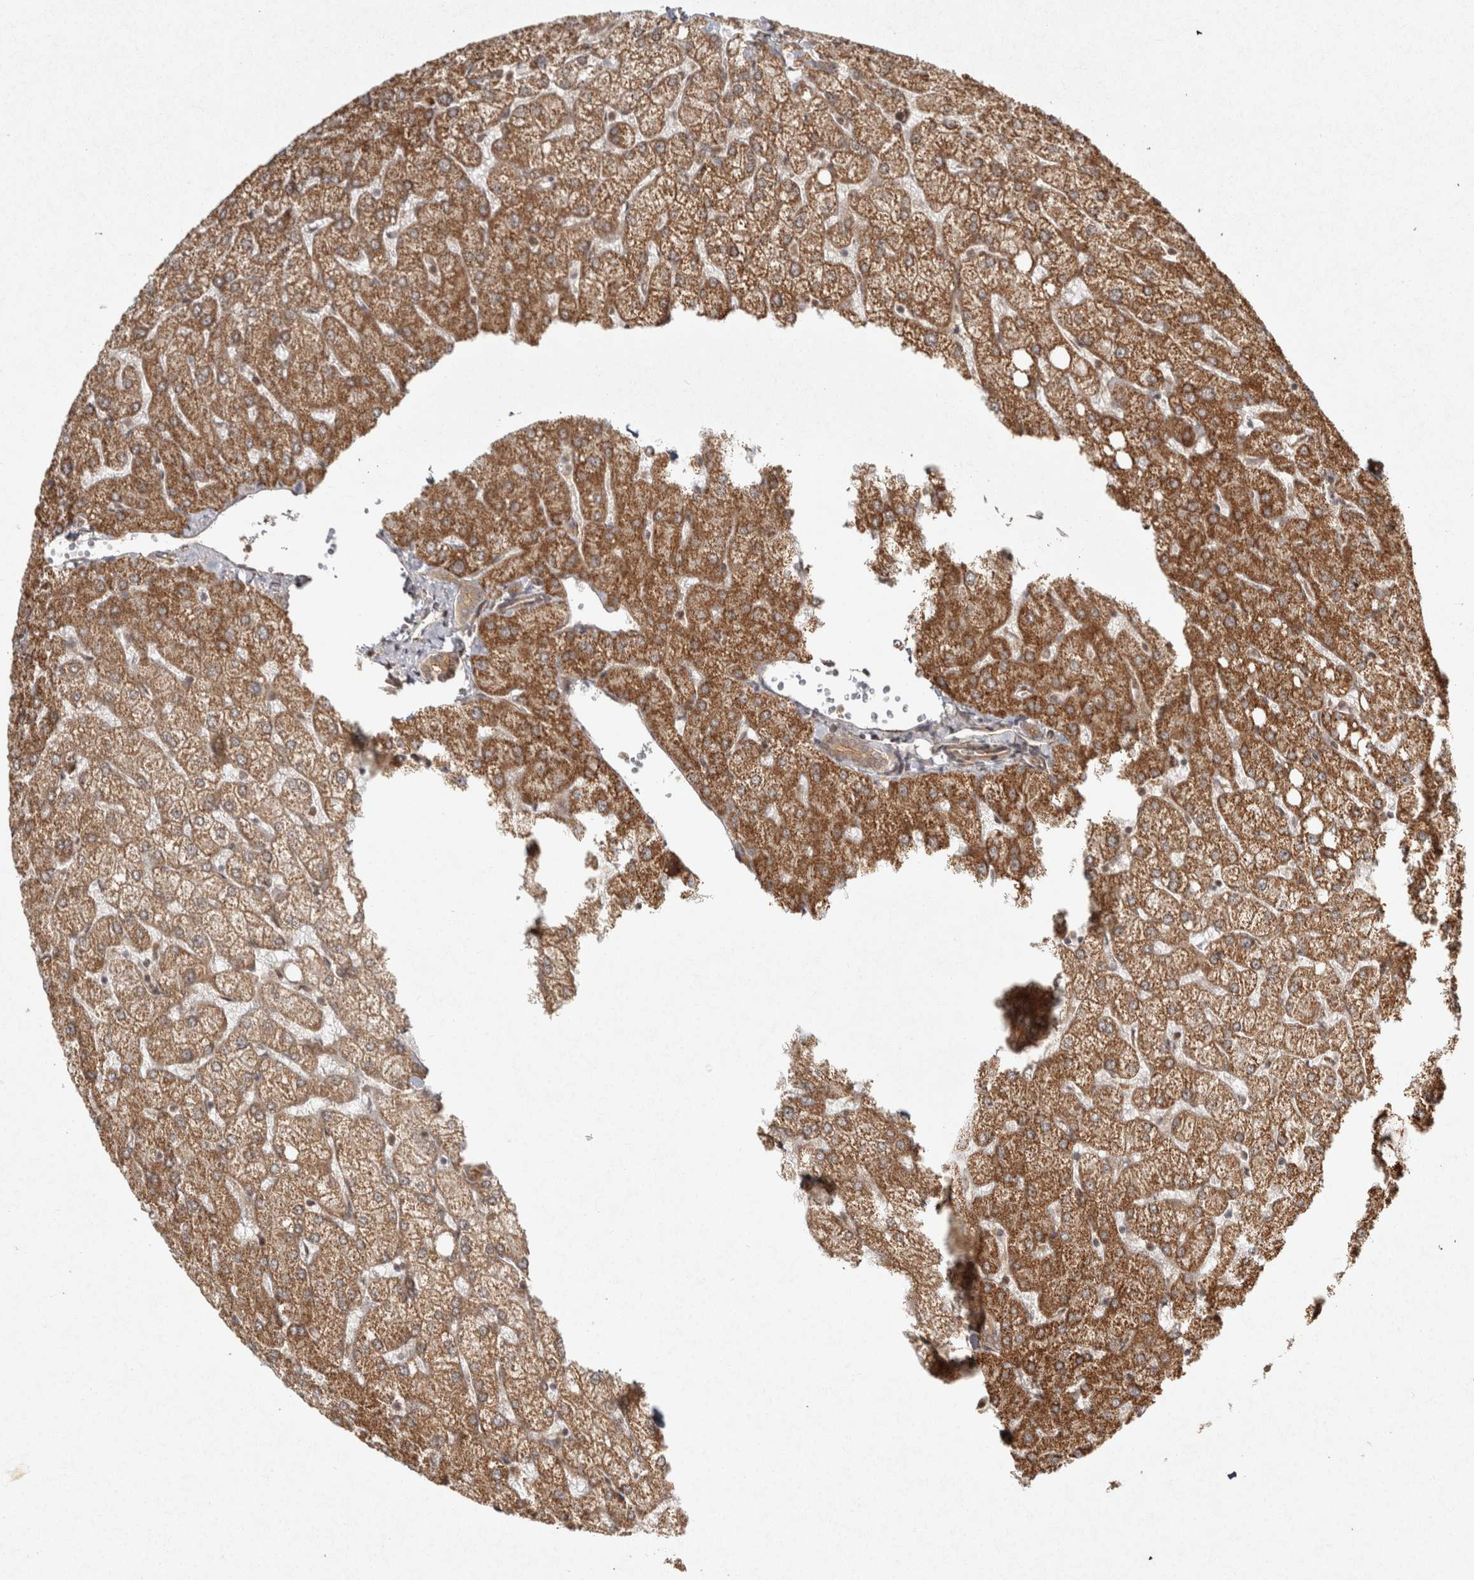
{"staining": {"intensity": "weak", "quantity": ">75%", "location": "cytoplasmic/membranous"}, "tissue": "liver", "cell_type": "Cholangiocytes", "image_type": "normal", "snomed": [{"axis": "morphology", "description": "Normal tissue, NOS"}, {"axis": "topography", "description": "Liver"}], "caption": "Normal liver was stained to show a protein in brown. There is low levels of weak cytoplasmic/membranous positivity in about >75% of cholangiocytes. Using DAB (brown) and hematoxylin (blue) stains, captured at high magnification using brightfield microscopy.", "gene": "CAMSAP2", "patient": {"sex": "female", "age": 54}}